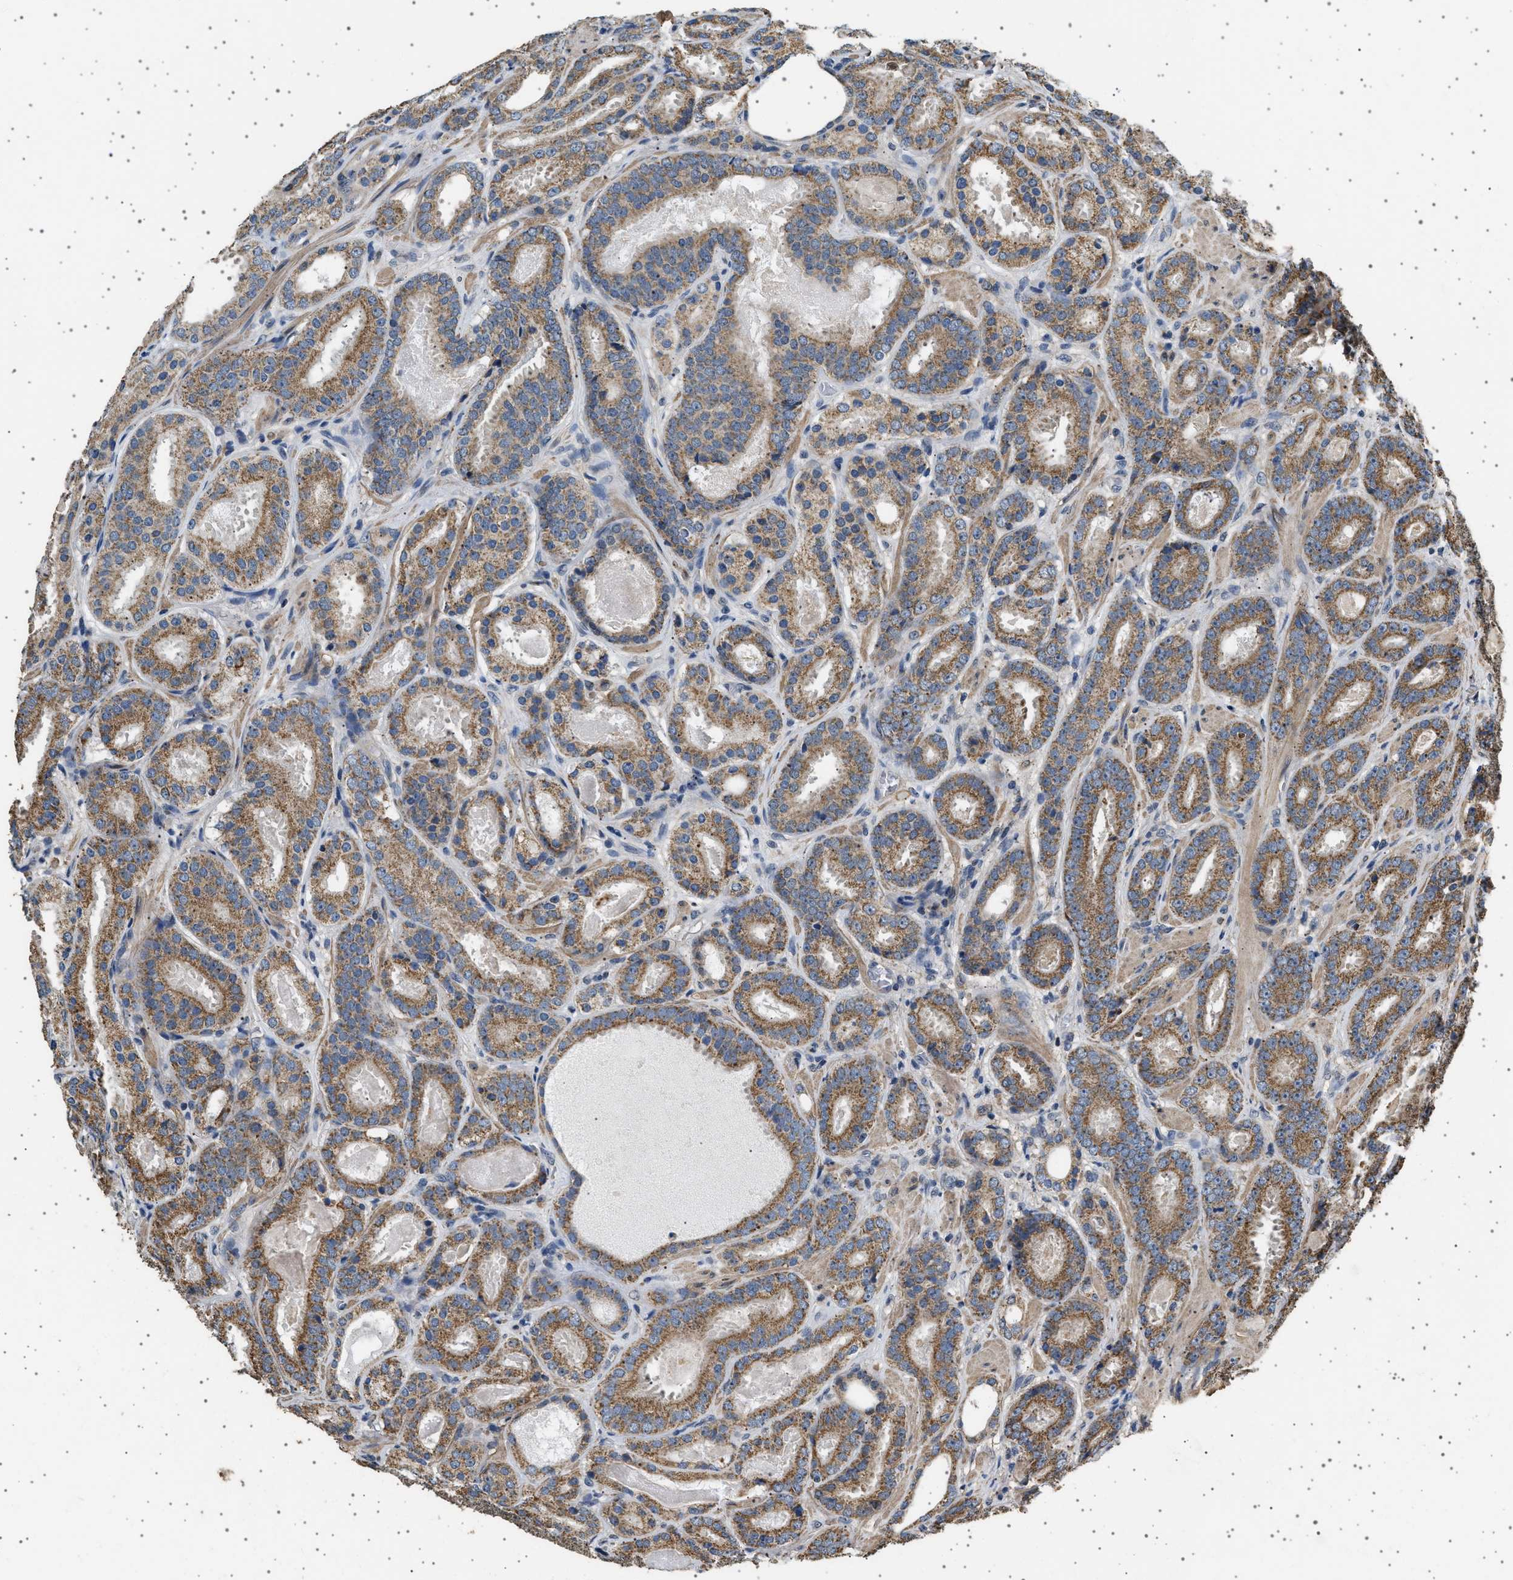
{"staining": {"intensity": "moderate", "quantity": ">75%", "location": "cytoplasmic/membranous"}, "tissue": "prostate cancer", "cell_type": "Tumor cells", "image_type": "cancer", "snomed": [{"axis": "morphology", "description": "Adenocarcinoma, Low grade"}, {"axis": "topography", "description": "Prostate"}], "caption": "Tumor cells demonstrate medium levels of moderate cytoplasmic/membranous positivity in about >75% of cells in human prostate cancer.", "gene": "KCNA4", "patient": {"sex": "male", "age": 69}}